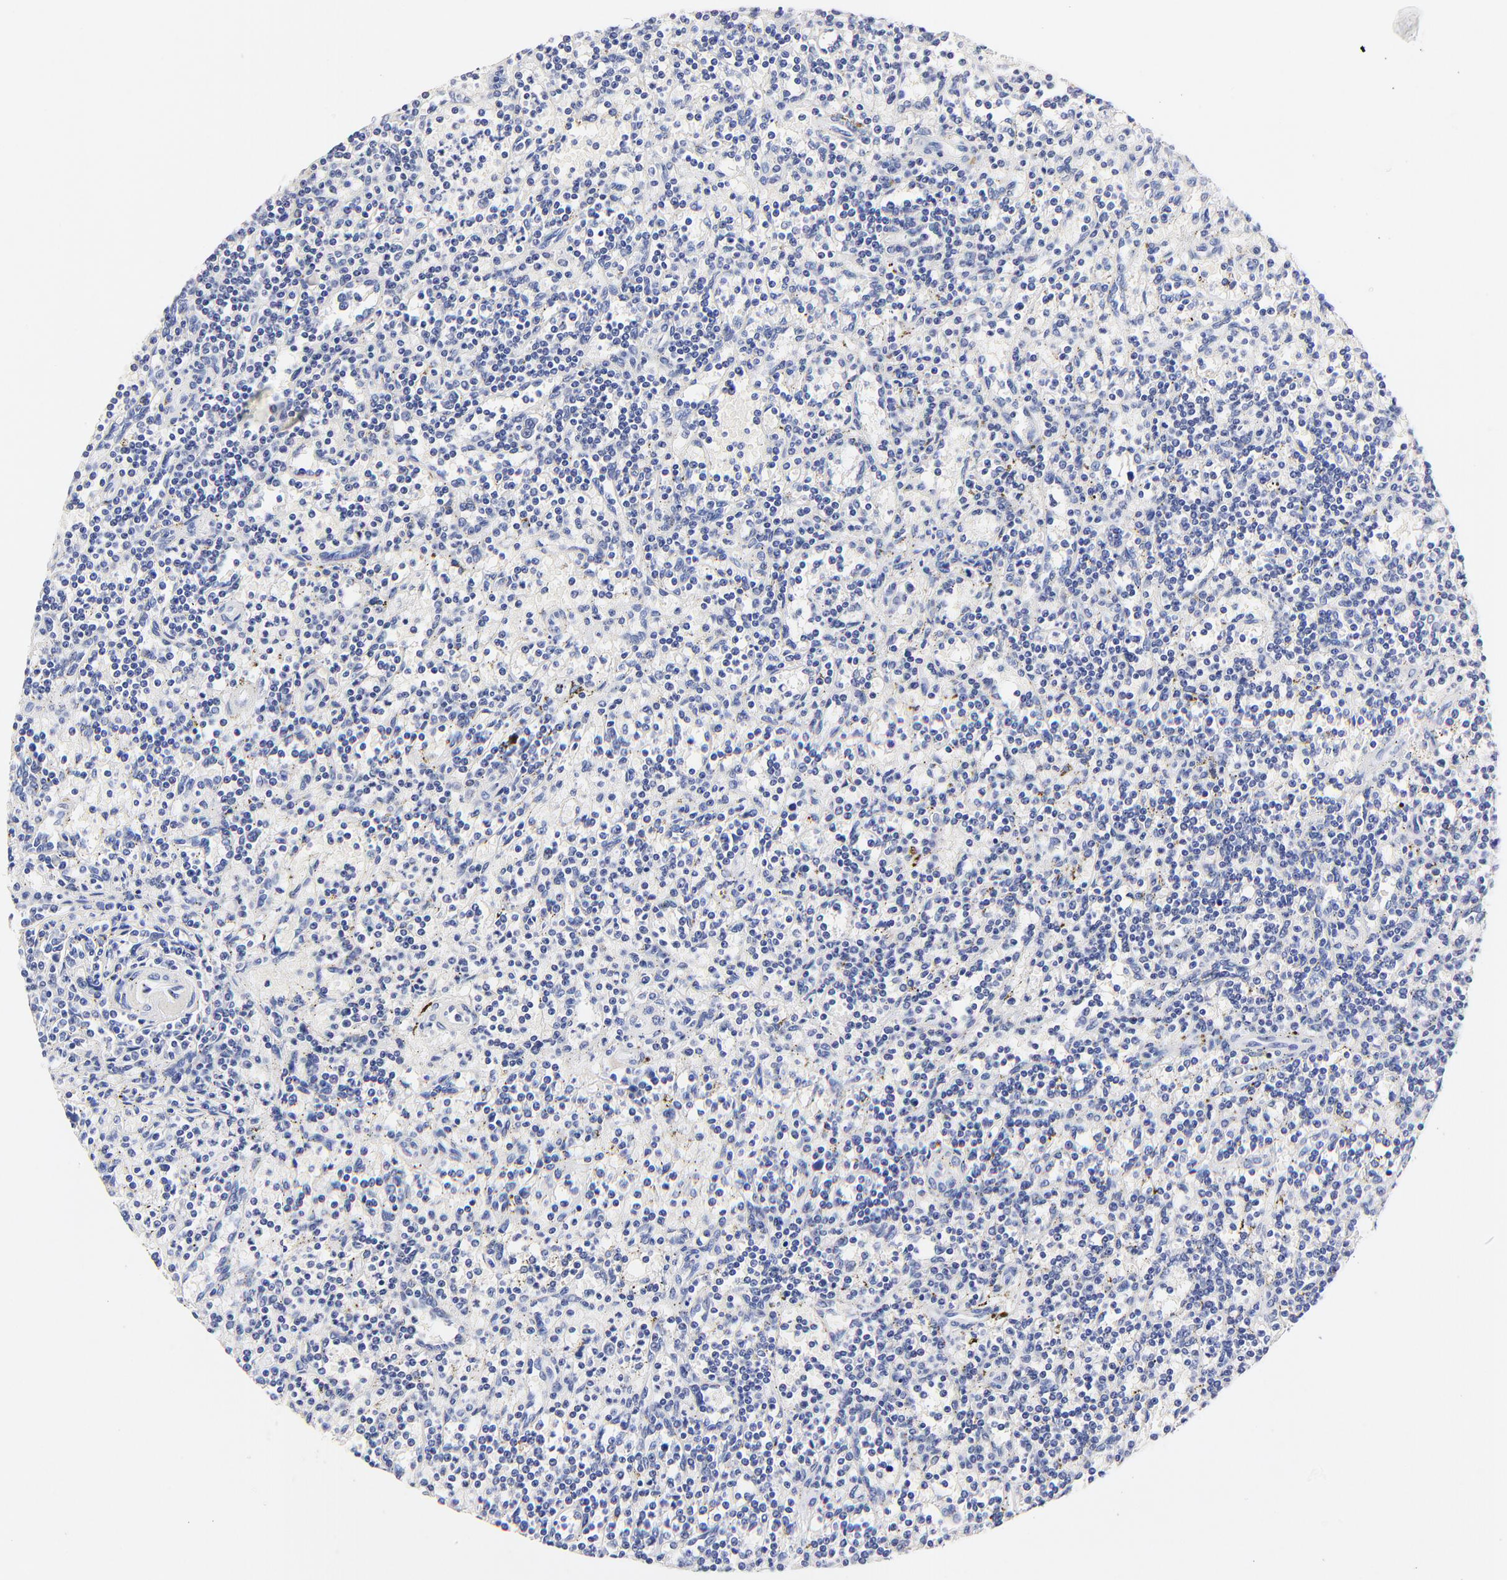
{"staining": {"intensity": "negative", "quantity": "none", "location": "none"}, "tissue": "lymphoma", "cell_type": "Tumor cells", "image_type": "cancer", "snomed": [{"axis": "morphology", "description": "Malignant lymphoma, non-Hodgkin's type, Low grade"}, {"axis": "topography", "description": "Spleen"}], "caption": "Image shows no protein expression in tumor cells of lymphoma tissue. (DAB (3,3'-diaminobenzidine) immunohistochemistry with hematoxylin counter stain).", "gene": "ZNF155", "patient": {"sex": "male", "age": 73}}